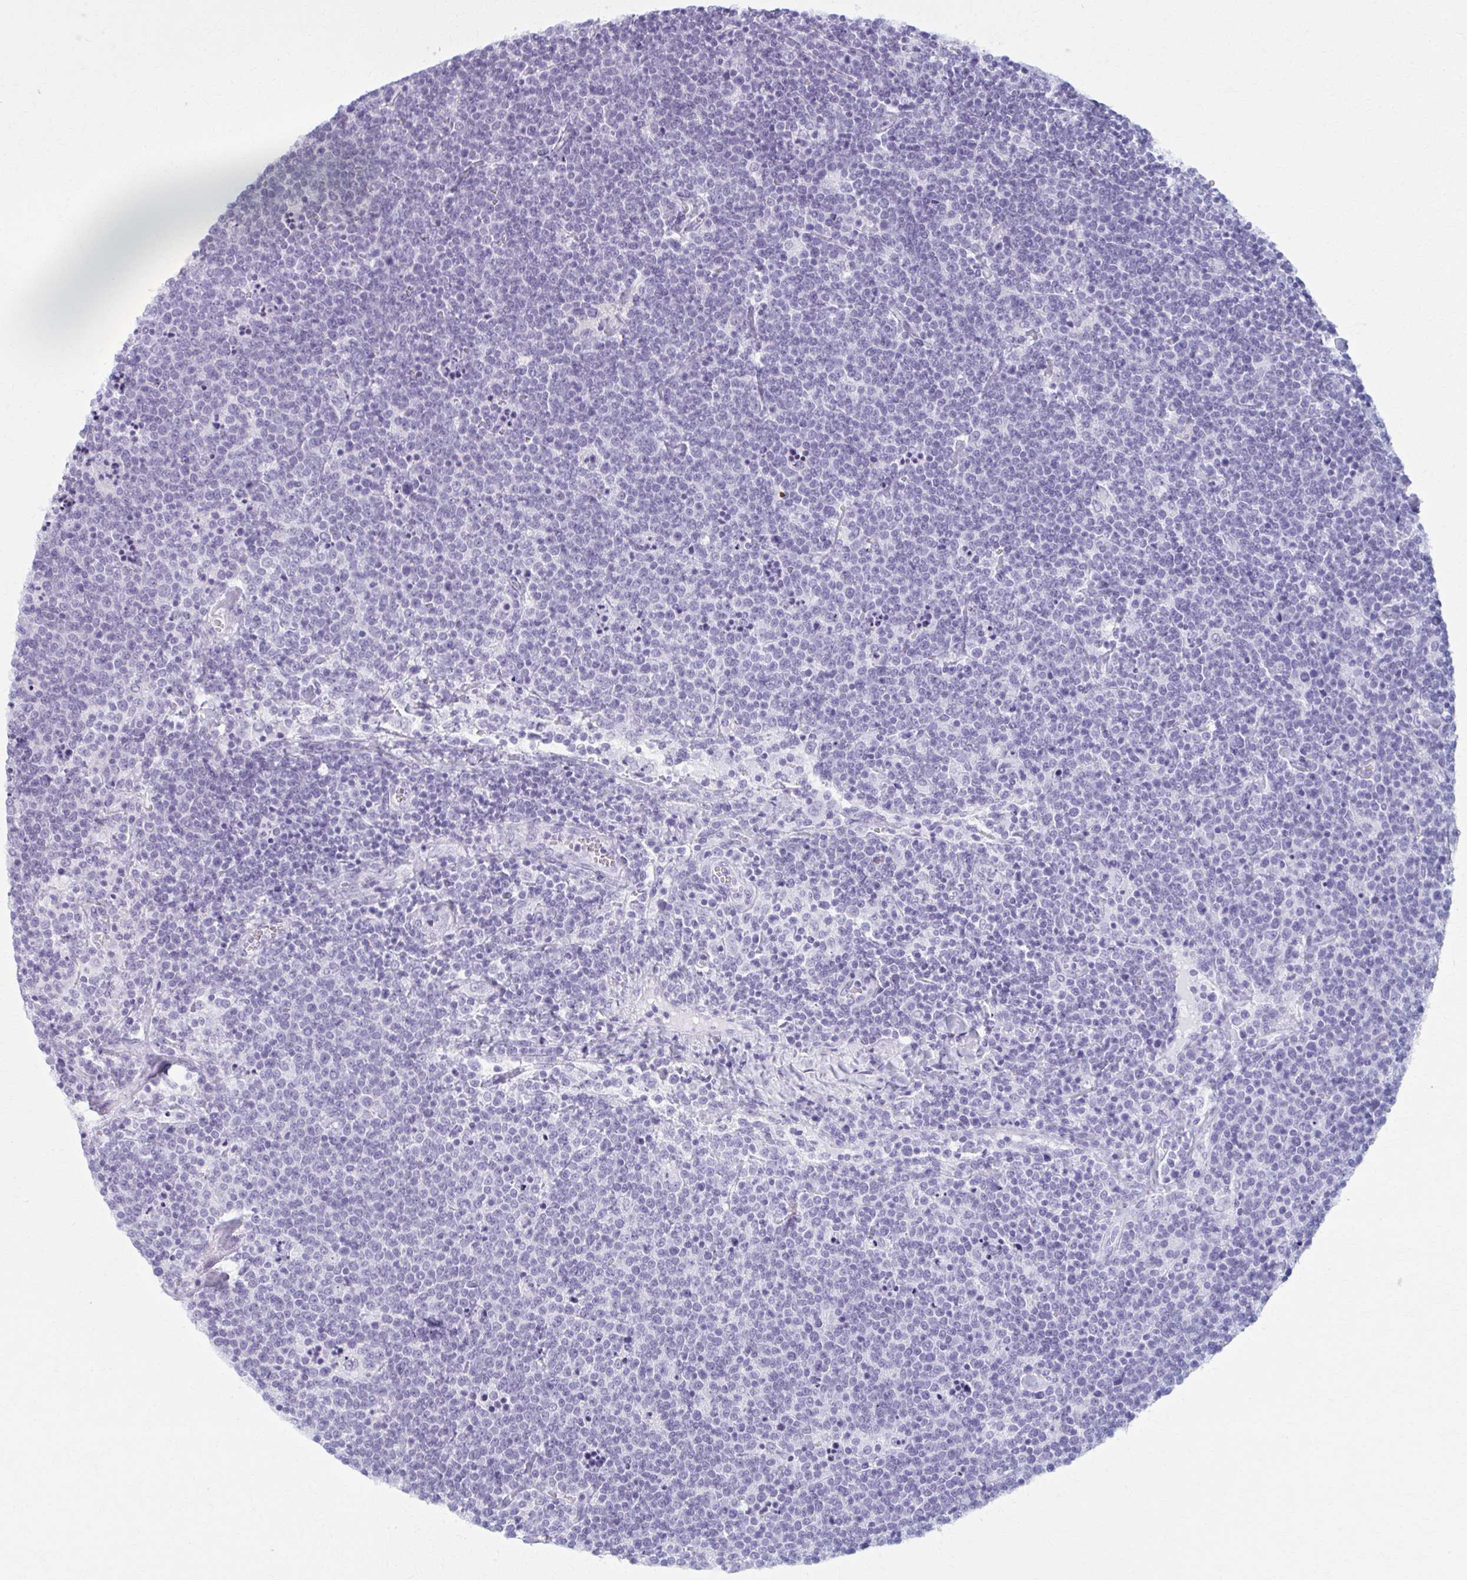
{"staining": {"intensity": "negative", "quantity": "none", "location": "none"}, "tissue": "lymphoma", "cell_type": "Tumor cells", "image_type": "cancer", "snomed": [{"axis": "morphology", "description": "Malignant lymphoma, non-Hodgkin's type, High grade"}, {"axis": "topography", "description": "Lymph node"}], "caption": "DAB immunohistochemical staining of malignant lymphoma, non-Hodgkin's type (high-grade) displays no significant staining in tumor cells.", "gene": "NUMBL", "patient": {"sex": "male", "age": 61}}